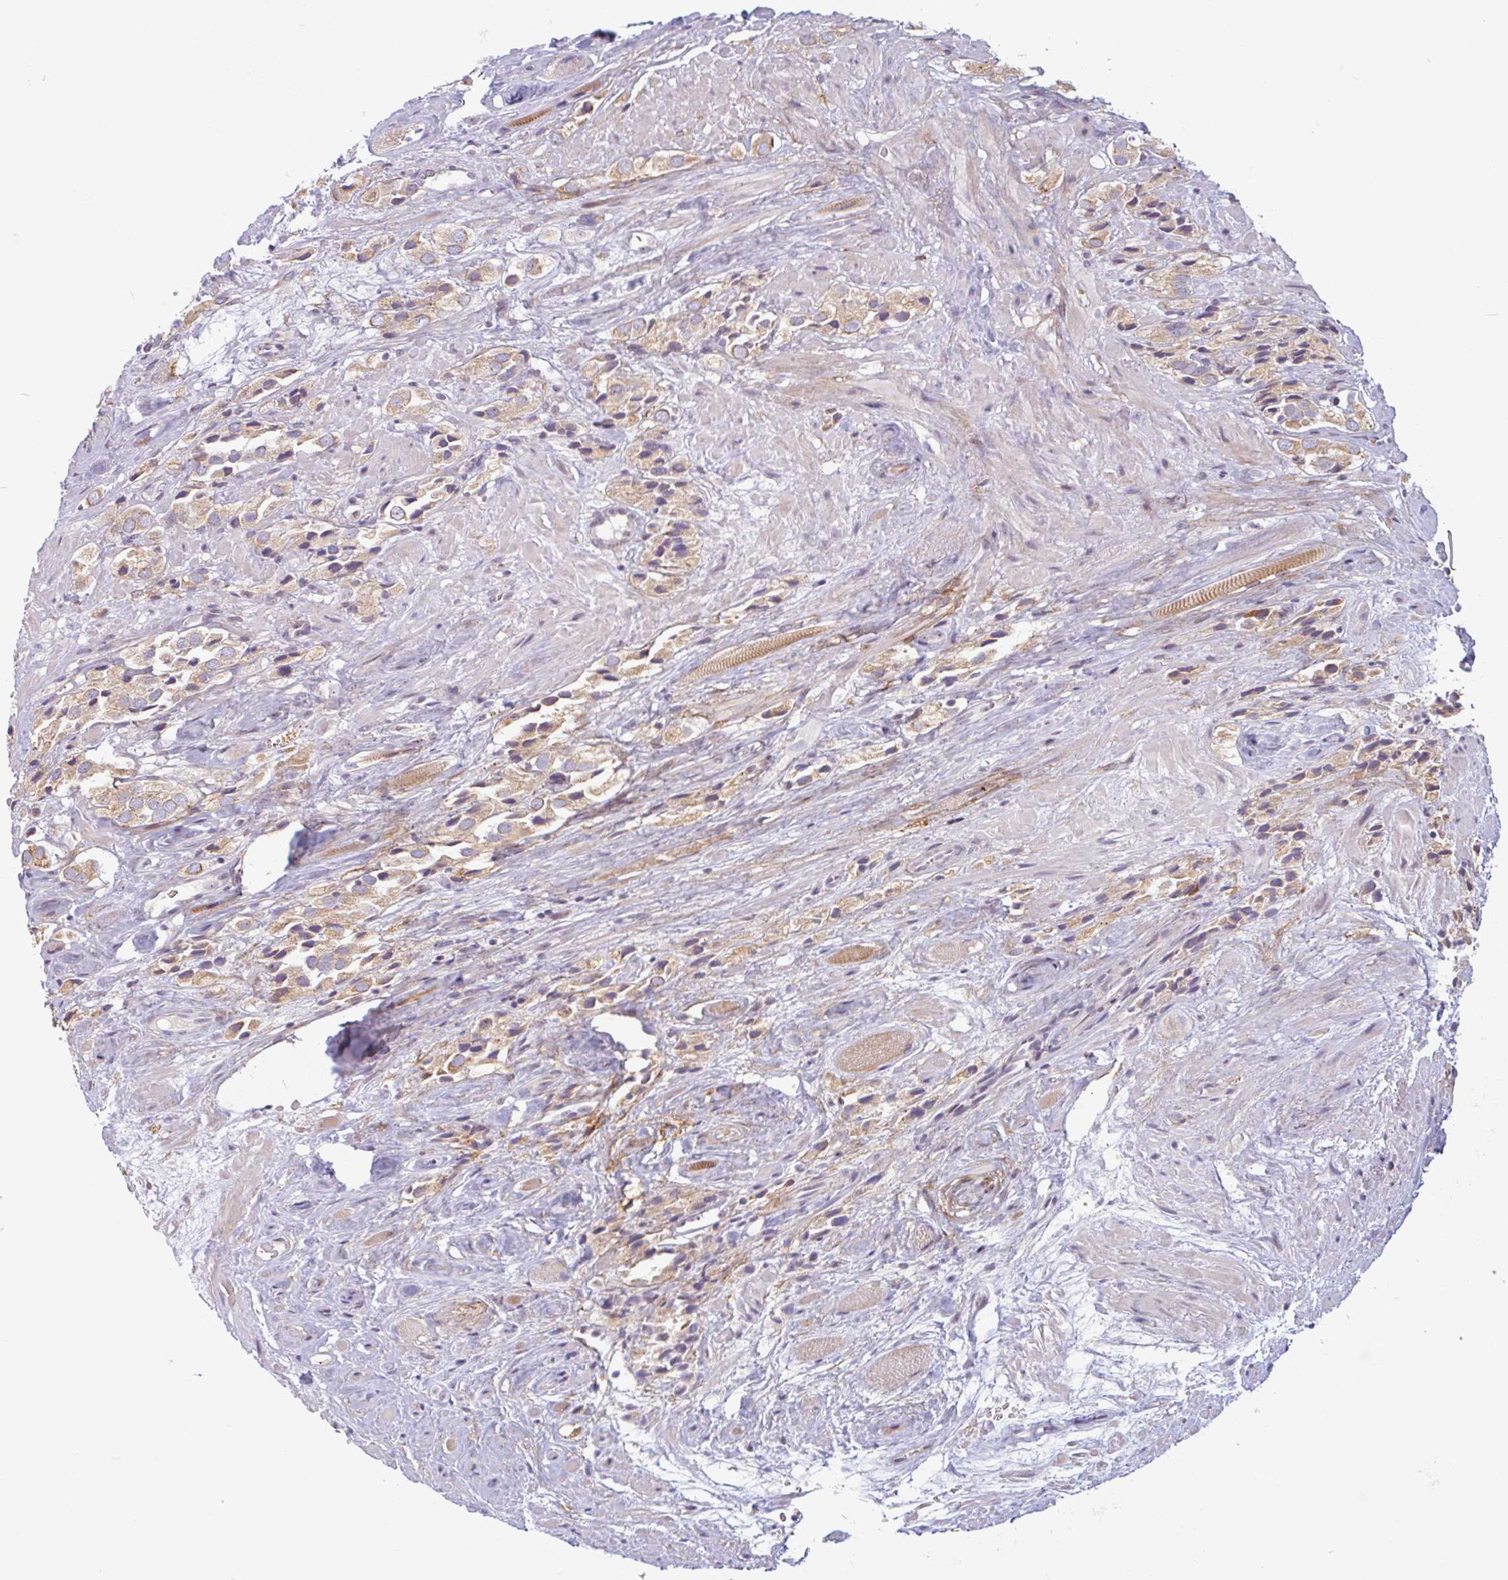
{"staining": {"intensity": "weak", "quantity": ">75%", "location": "cytoplasmic/membranous"}, "tissue": "prostate cancer", "cell_type": "Tumor cells", "image_type": "cancer", "snomed": [{"axis": "morphology", "description": "Adenocarcinoma, High grade"}, {"axis": "topography", "description": "Prostate and seminal vesicle, NOS"}], "caption": "A histopathology image of high-grade adenocarcinoma (prostate) stained for a protein exhibits weak cytoplasmic/membranous brown staining in tumor cells.", "gene": "TMEM119", "patient": {"sex": "male", "age": 64}}